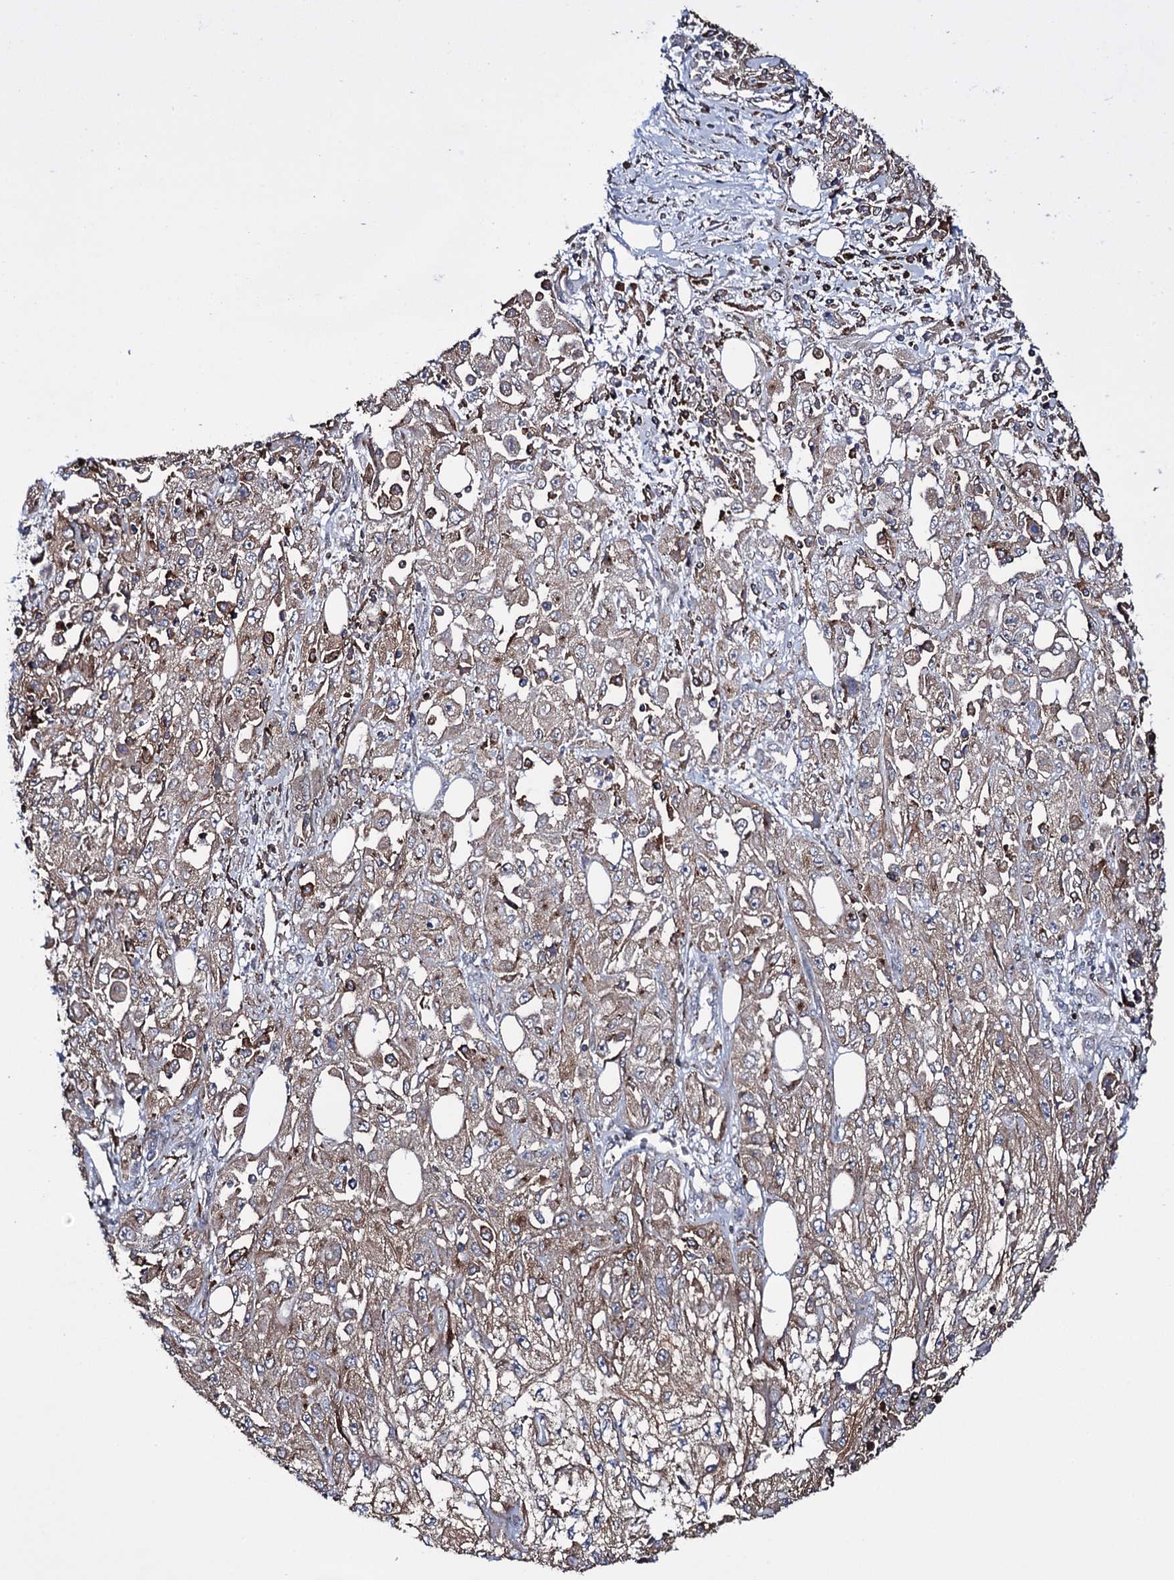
{"staining": {"intensity": "weak", "quantity": "25%-75%", "location": "cytoplasmic/membranous"}, "tissue": "skin cancer", "cell_type": "Tumor cells", "image_type": "cancer", "snomed": [{"axis": "morphology", "description": "Squamous cell carcinoma, NOS"}, {"axis": "morphology", "description": "Squamous cell carcinoma, metastatic, NOS"}, {"axis": "topography", "description": "Skin"}, {"axis": "topography", "description": "Lymph node"}], "caption": "DAB immunohistochemical staining of skin squamous cell carcinoma reveals weak cytoplasmic/membranous protein staining in approximately 25%-75% of tumor cells.", "gene": "VAMP8", "patient": {"sex": "male", "age": 75}}